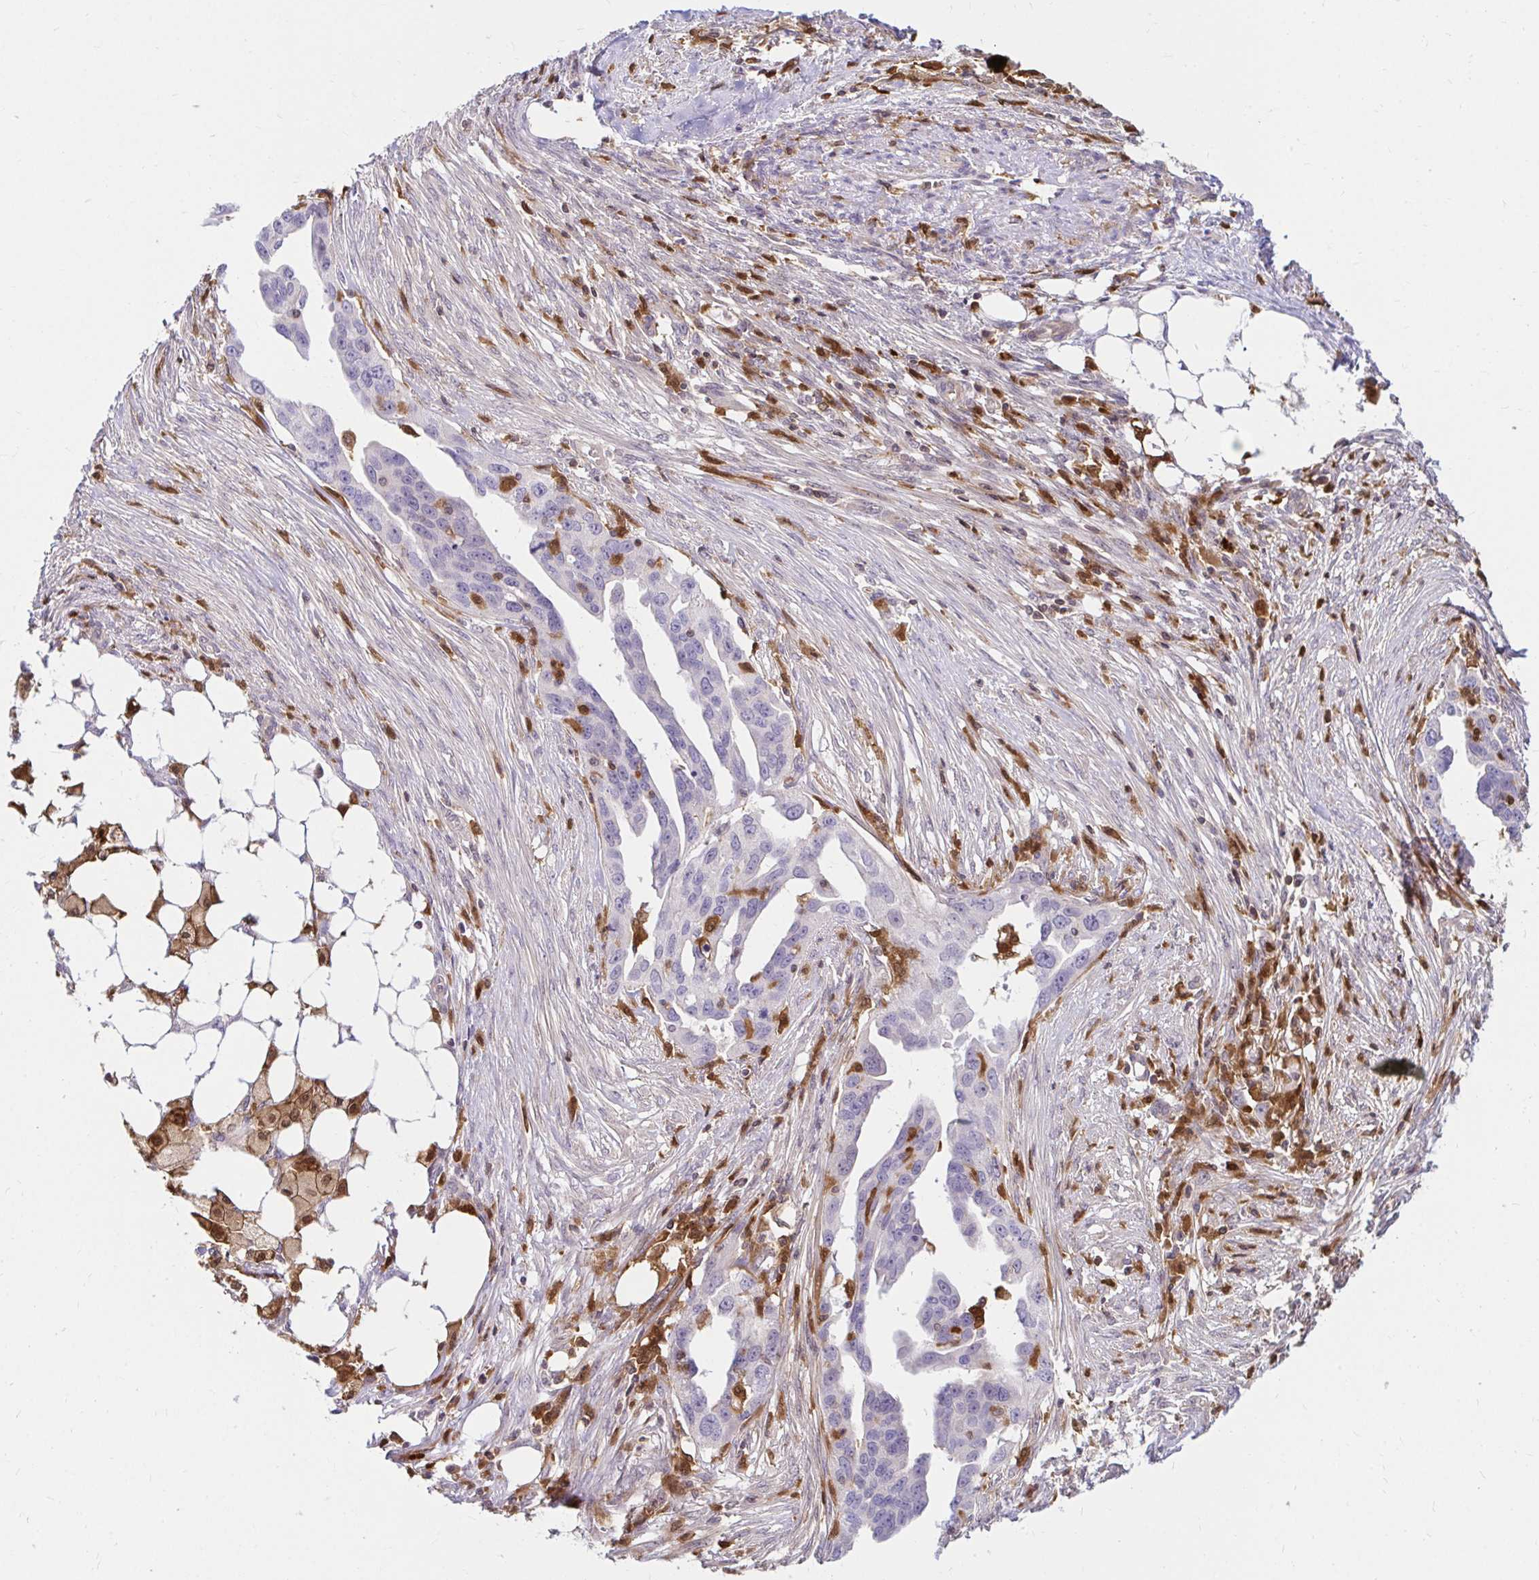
{"staining": {"intensity": "negative", "quantity": "none", "location": "none"}, "tissue": "ovarian cancer", "cell_type": "Tumor cells", "image_type": "cancer", "snomed": [{"axis": "morphology", "description": "Carcinoma, endometroid"}, {"axis": "morphology", "description": "Cystadenocarcinoma, serous, NOS"}, {"axis": "topography", "description": "Ovary"}], "caption": "Human ovarian serous cystadenocarcinoma stained for a protein using immunohistochemistry (IHC) exhibits no positivity in tumor cells.", "gene": "PYCARD", "patient": {"sex": "female", "age": 45}}